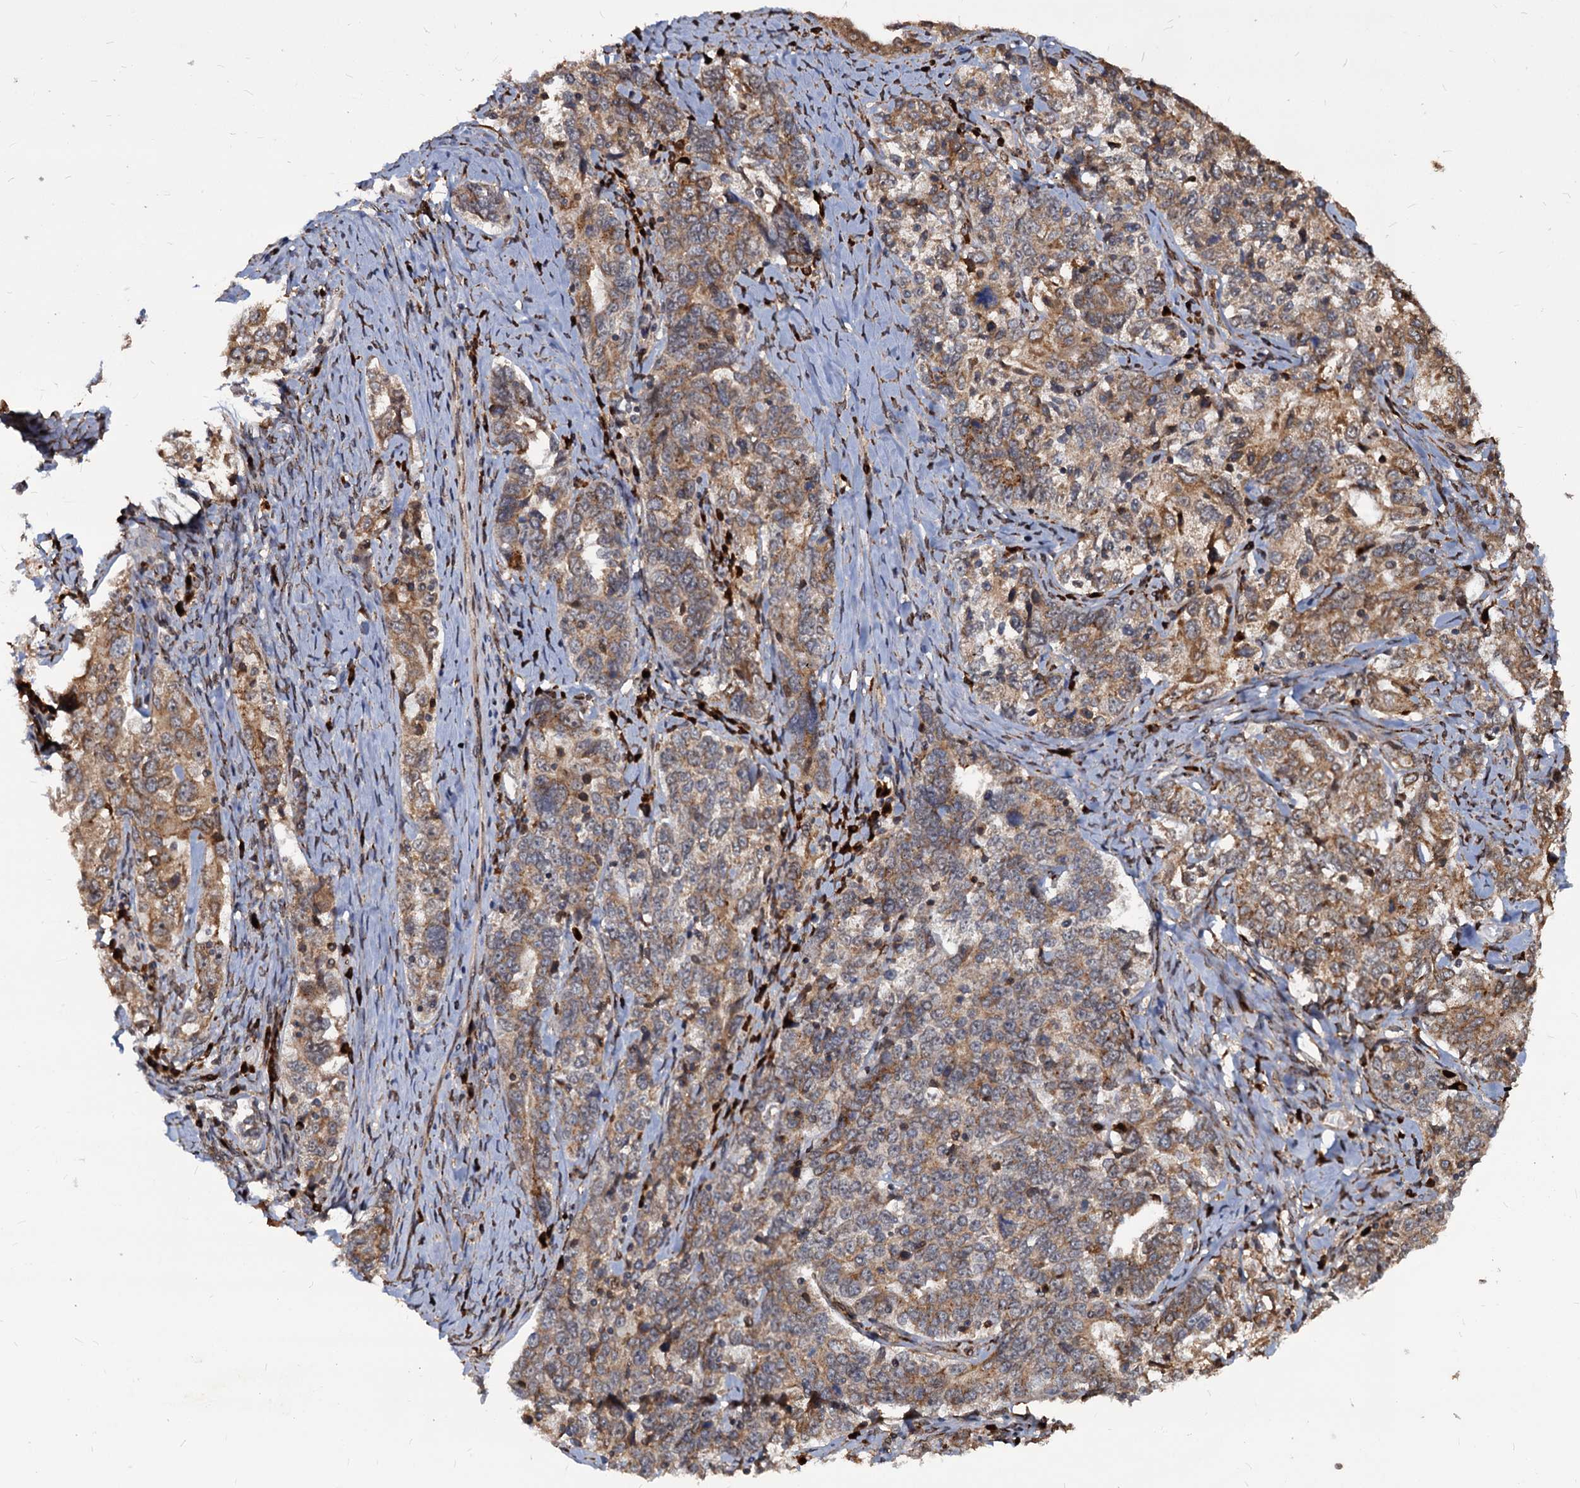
{"staining": {"intensity": "weak", "quantity": ">75%", "location": "cytoplasmic/membranous"}, "tissue": "ovarian cancer", "cell_type": "Tumor cells", "image_type": "cancer", "snomed": [{"axis": "morphology", "description": "Carcinoma, endometroid"}, {"axis": "topography", "description": "Ovary"}], "caption": "About >75% of tumor cells in ovarian endometroid carcinoma display weak cytoplasmic/membranous protein positivity as visualized by brown immunohistochemical staining.", "gene": "SAAL1", "patient": {"sex": "female", "age": 62}}